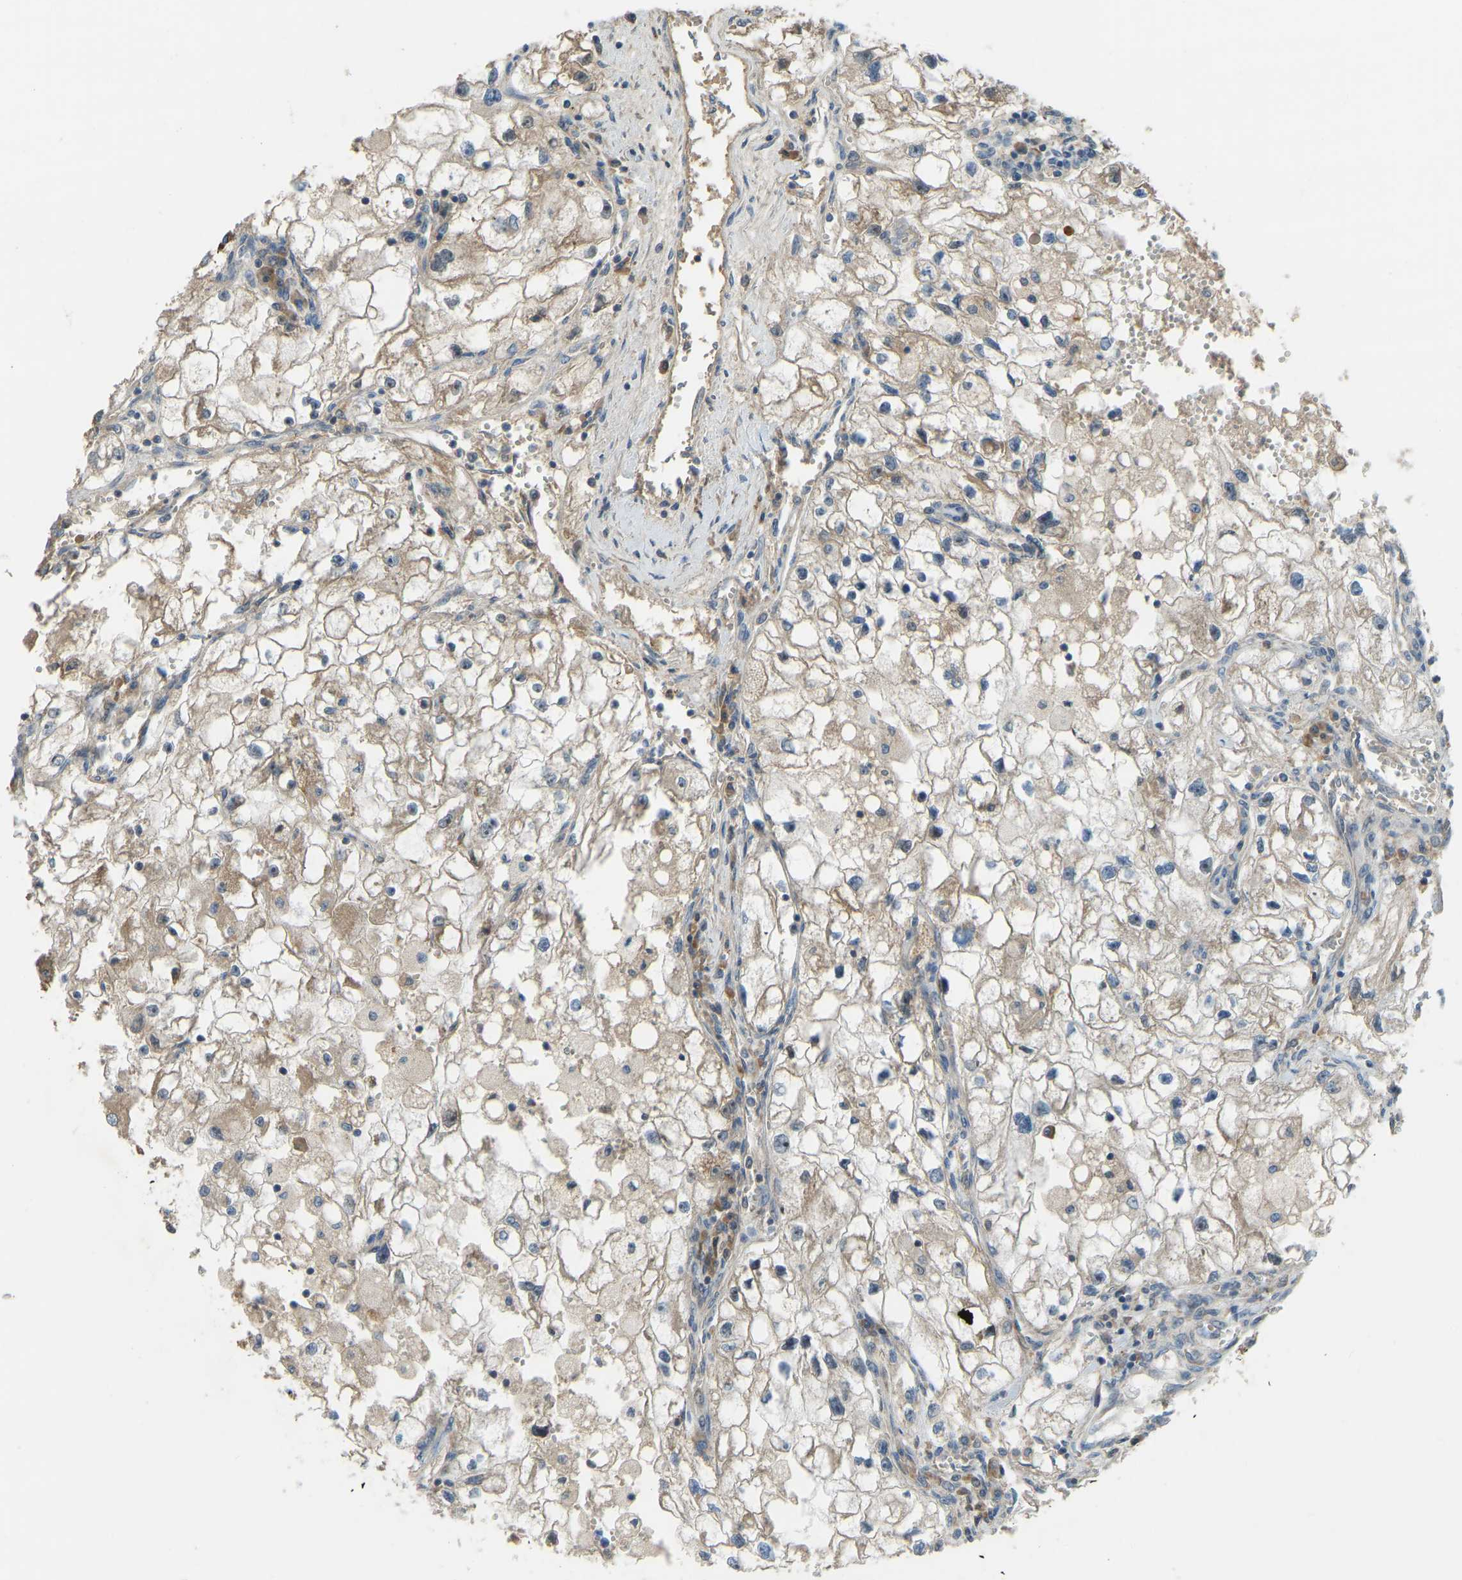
{"staining": {"intensity": "moderate", "quantity": ">75%", "location": "cytoplasmic/membranous"}, "tissue": "renal cancer", "cell_type": "Tumor cells", "image_type": "cancer", "snomed": [{"axis": "morphology", "description": "Adenocarcinoma, NOS"}, {"axis": "topography", "description": "Kidney"}], "caption": "Immunohistochemical staining of renal adenocarcinoma reveals medium levels of moderate cytoplasmic/membranous staining in about >75% of tumor cells. (DAB IHC, brown staining for protein, blue staining for nuclei).", "gene": "ZNF71", "patient": {"sex": "female", "age": 70}}